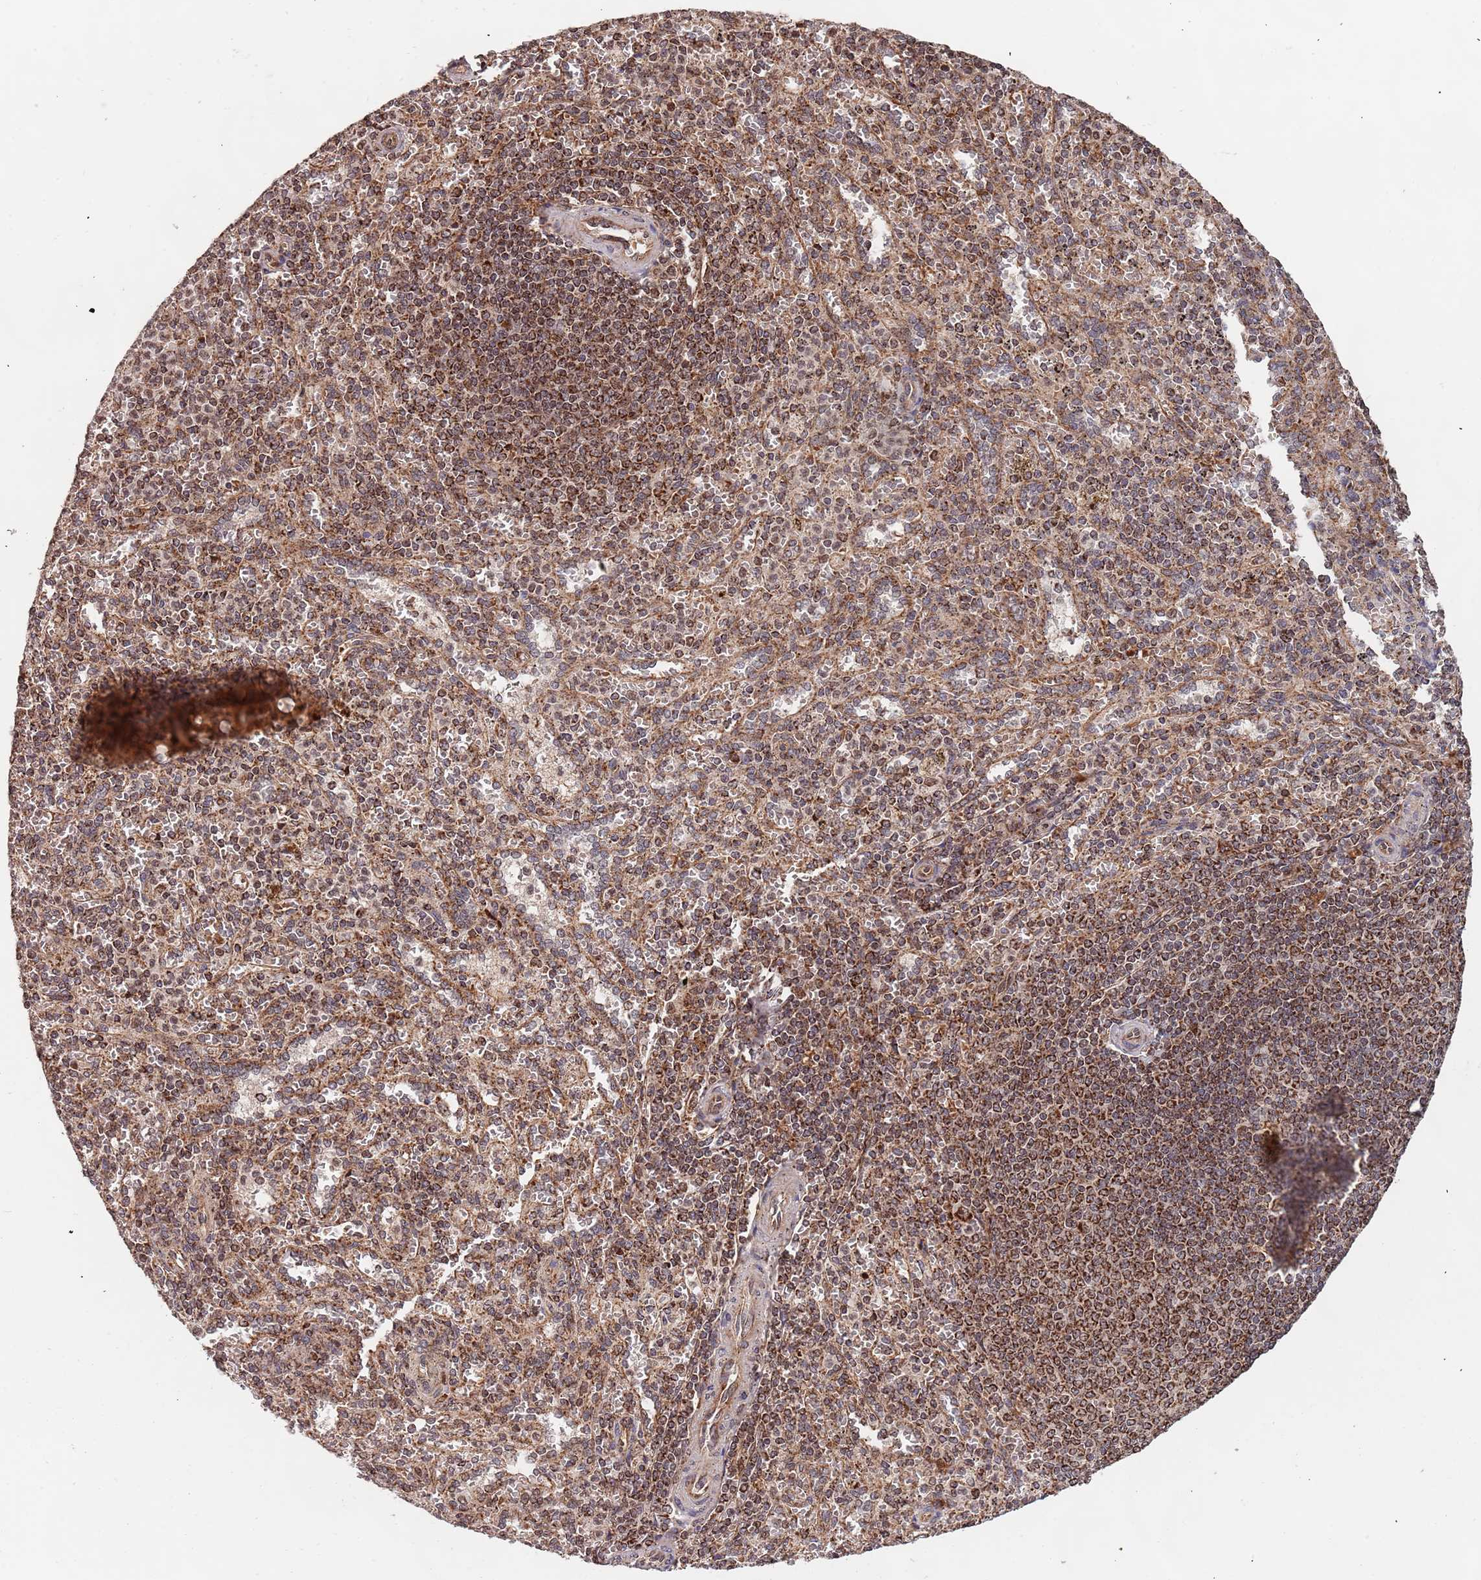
{"staining": {"intensity": "moderate", "quantity": ">75%", "location": "cytoplasmic/membranous"}, "tissue": "spleen", "cell_type": "Cells in red pulp", "image_type": "normal", "snomed": [{"axis": "morphology", "description": "Normal tissue, NOS"}, {"axis": "topography", "description": "Spleen"}], "caption": "Moderate cytoplasmic/membranous expression is appreciated in approximately >75% of cells in red pulp in benign spleen. (Stains: DAB (3,3'-diaminobenzidine) in brown, nuclei in blue, Microscopy: brightfield microscopy at high magnification).", "gene": "DCHS1", "patient": {"sex": "female", "age": 21}}